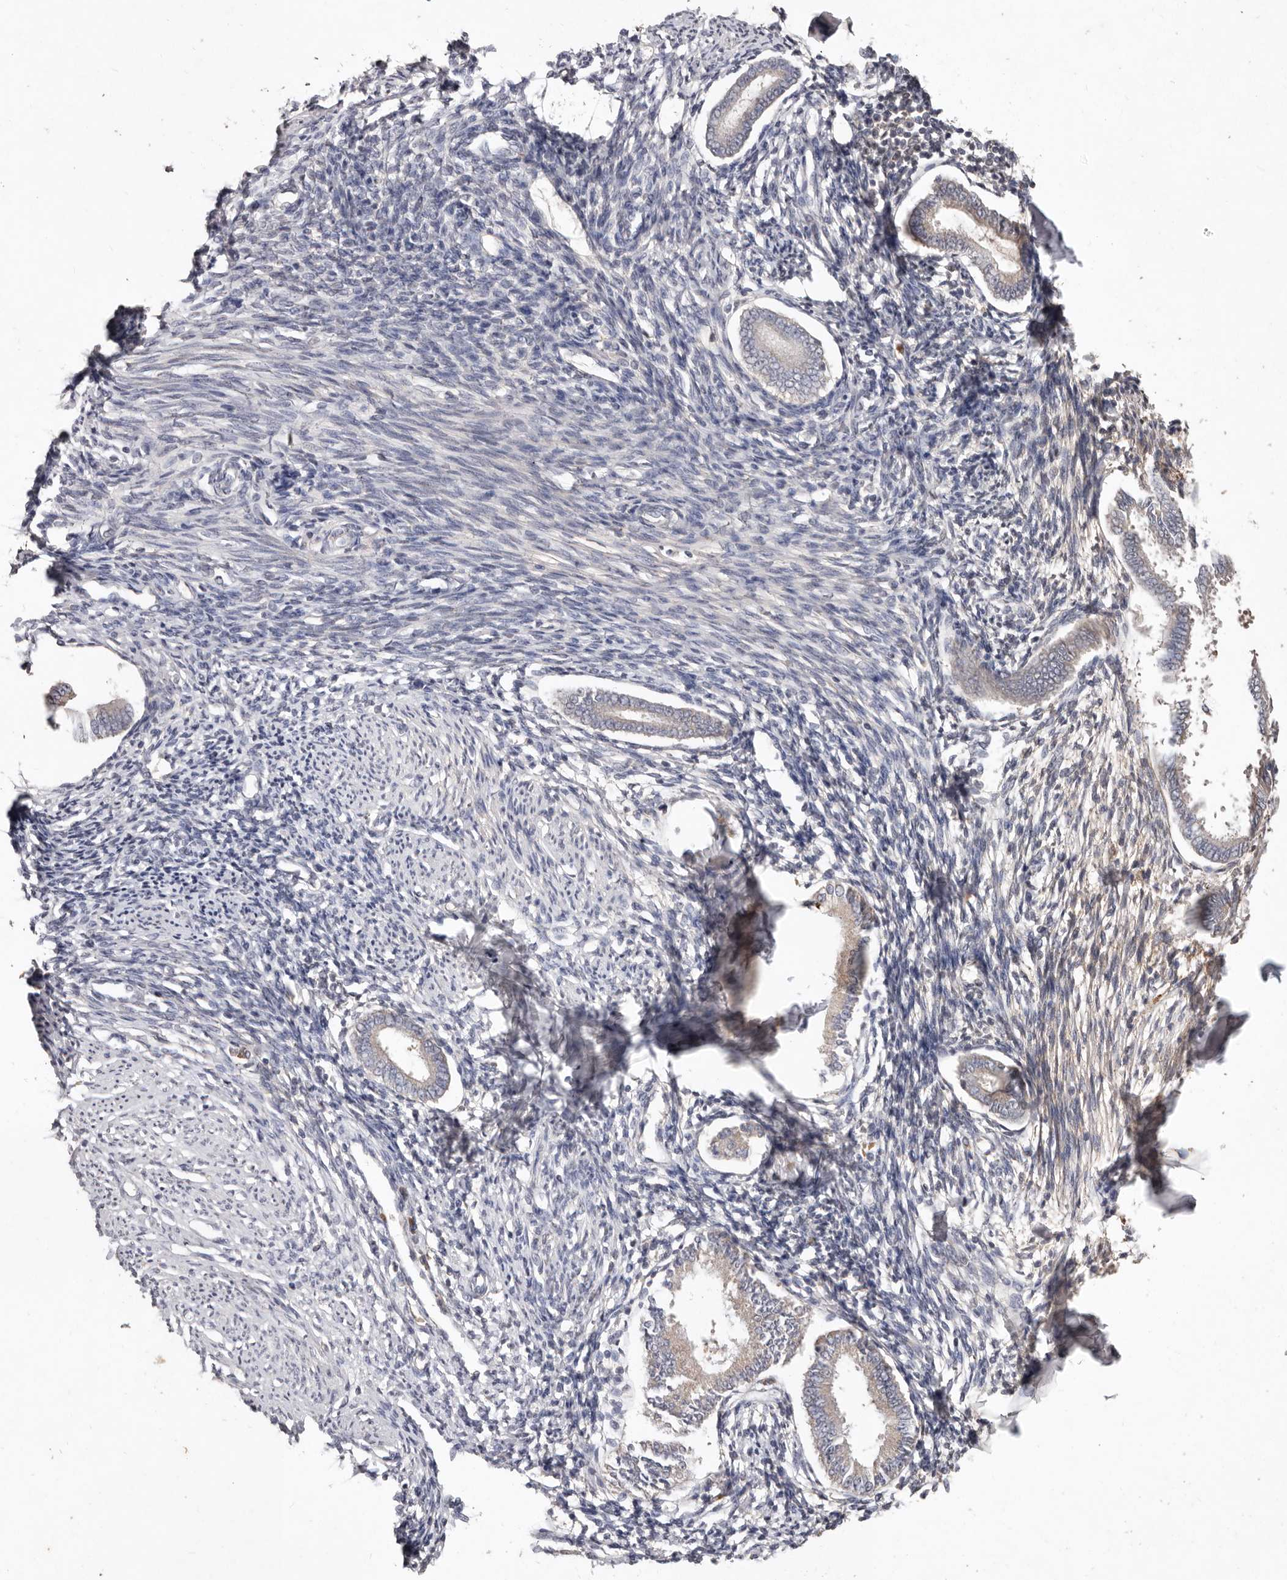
{"staining": {"intensity": "weak", "quantity": "<25%", "location": "cytoplasmic/membranous"}, "tissue": "endometrium", "cell_type": "Cells in endometrial stroma", "image_type": "normal", "snomed": [{"axis": "morphology", "description": "Normal tissue, NOS"}, {"axis": "topography", "description": "Endometrium"}], "caption": "Benign endometrium was stained to show a protein in brown. There is no significant expression in cells in endometrial stroma. Brightfield microscopy of IHC stained with DAB (brown) and hematoxylin (blue), captured at high magnification.", "gene": "EDEM1", "patient": {"sex": "female", "age": 56}}